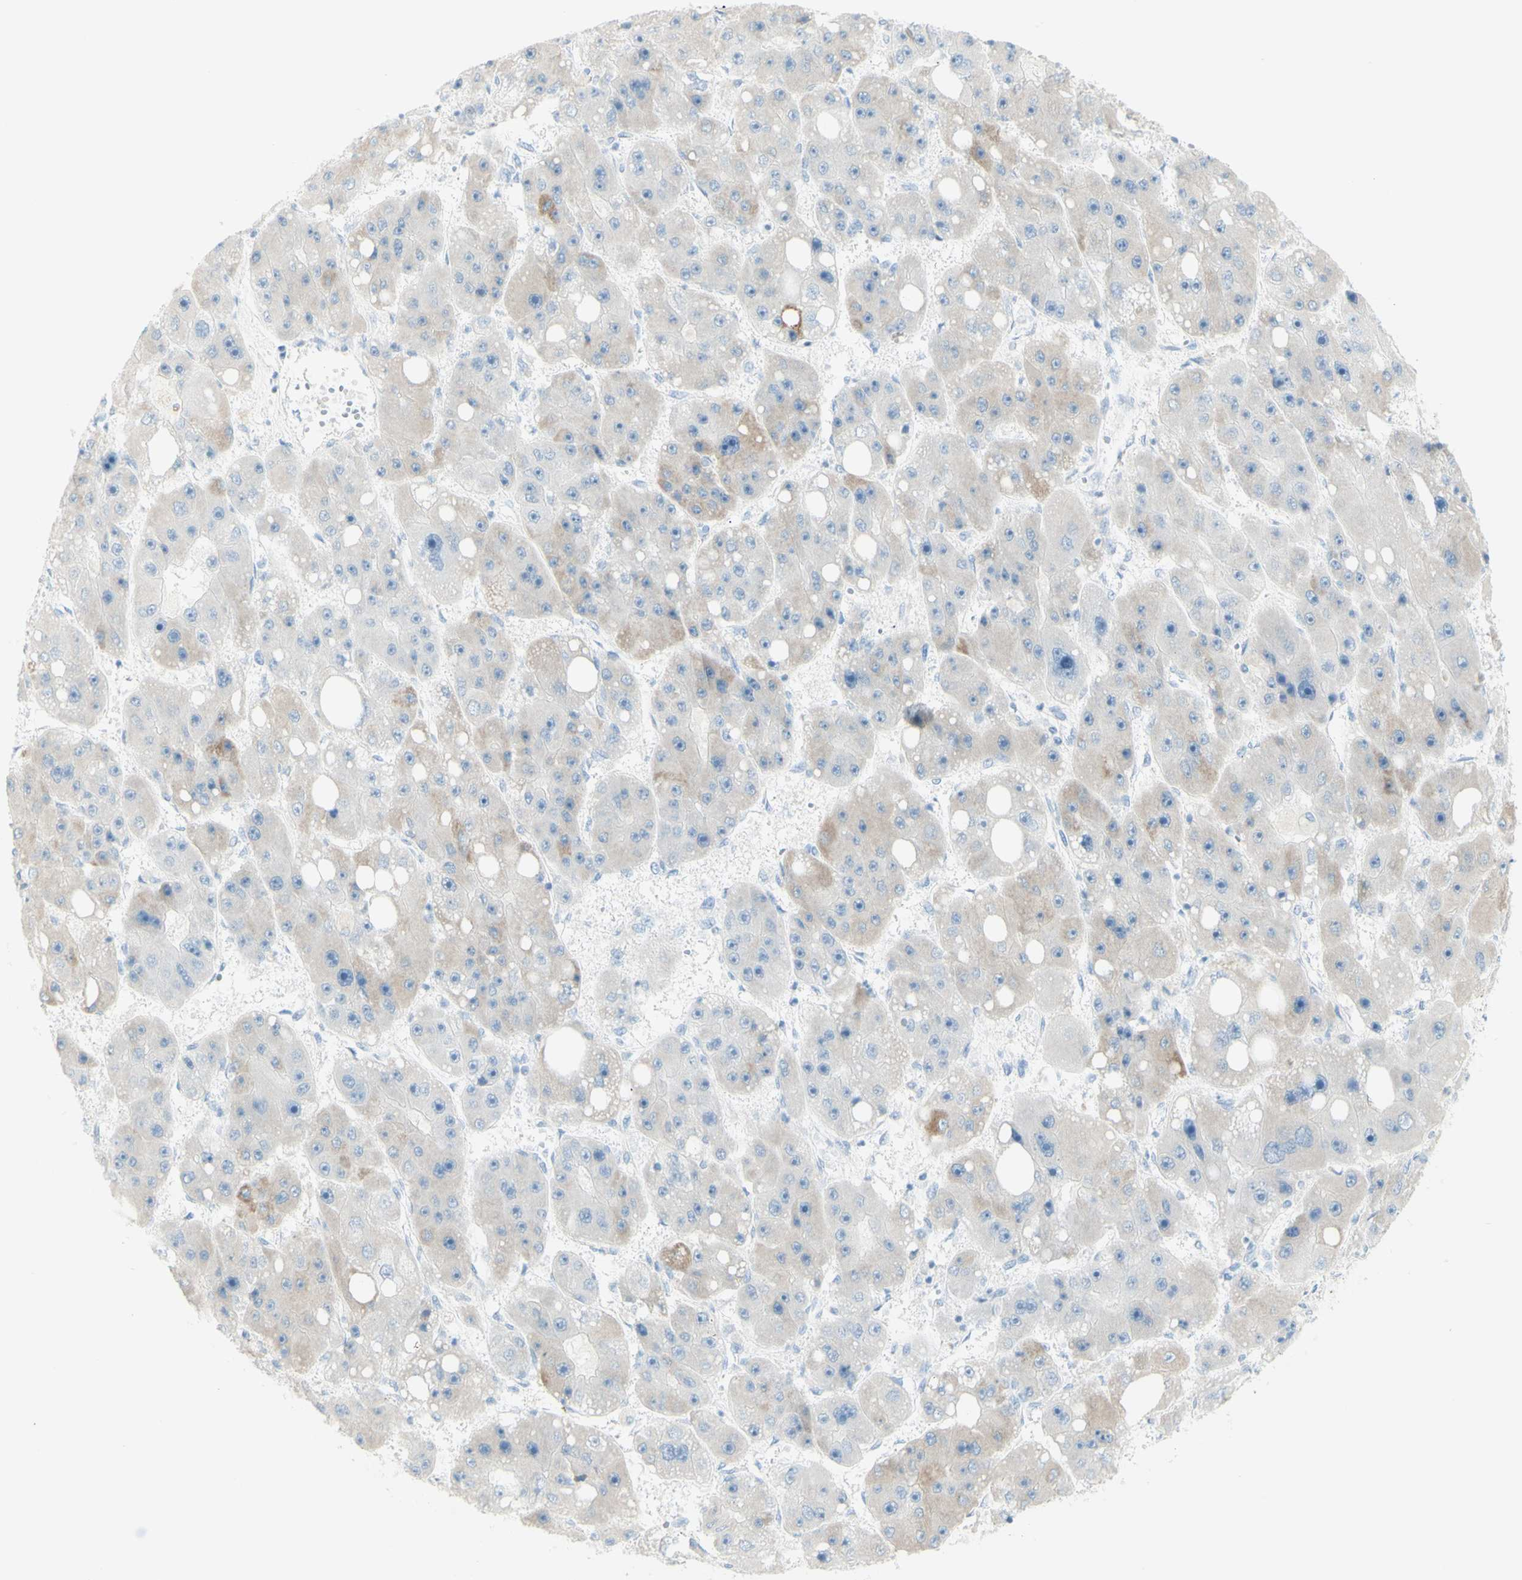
{"staining": {"intensity": "weak", "quantity": "<25%", "location": "cytoplasmic/membranous"}, "tissue": "liver cancer", "cell_type": "Tumor cells", "image_type": "cancer", "snomed": [{"axis": "morphology", "description": "Carcinoma, Hepatocellular, NOS"}, {"axis": "topography", "description": "Liver"}], "caption": "The histopathology image displays no significant expression in tumor cells of liver hepatocellular carcinoma.", "gene": "LETM1", "patient": {"sex": "female", "age": 61}}